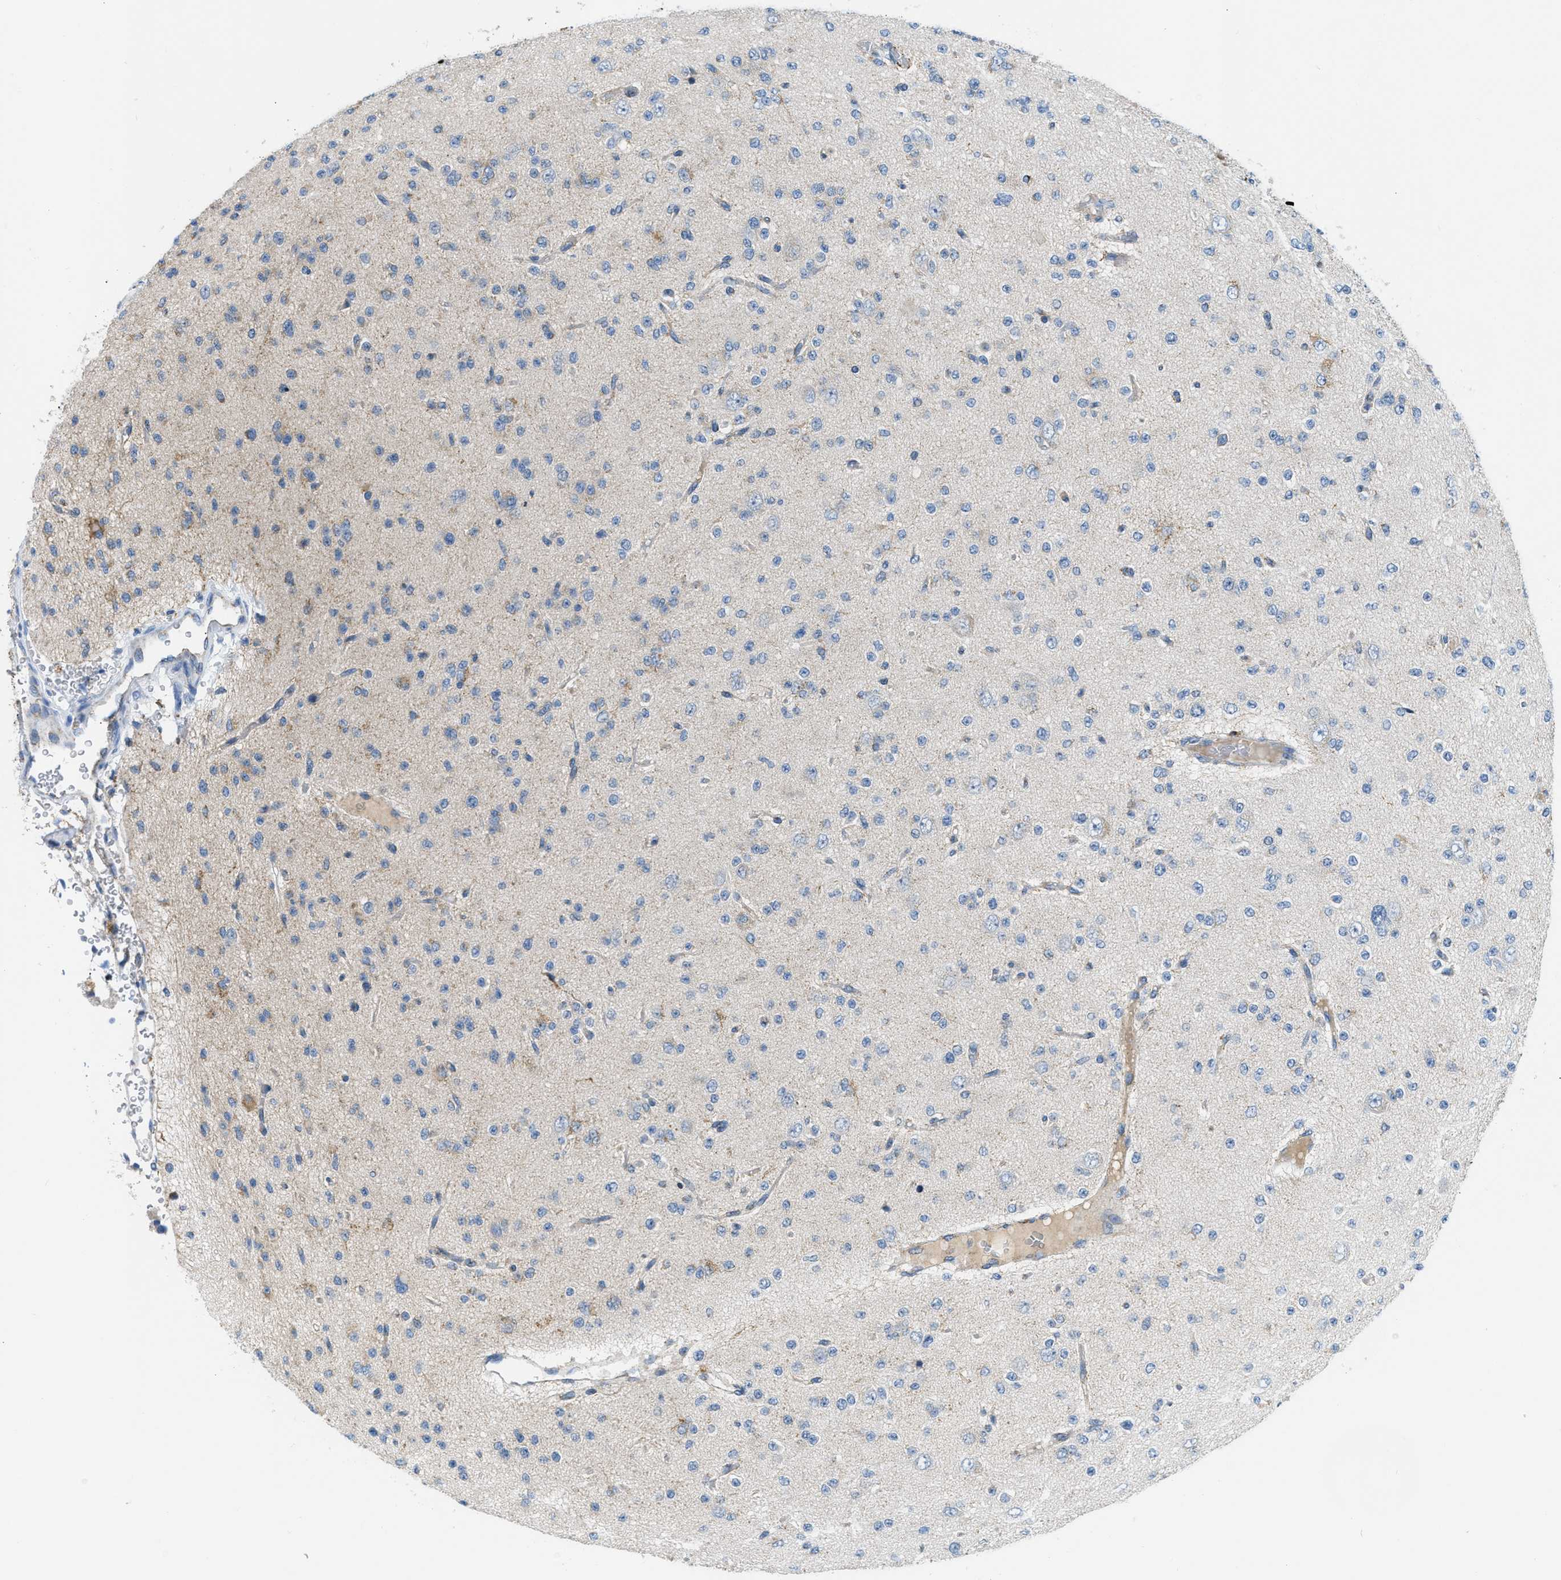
{"staining": {"intensity": "negative", "quantity": "none", "location": "none"}, "tissue": "glioma", "cell_type": "Tumor cells", "image_type": "cancer", "snomed": [{"axis": "morphology", "description": "Glioma, malignant, Low grade"}, {"axis": "topography", "description": "Brain"}], "caption": "Immunohistochemistry of human glioma reveals no expression in tumor cells.", "gene": "ACADVL", "patient": {"sex": "male", "age": 38}}